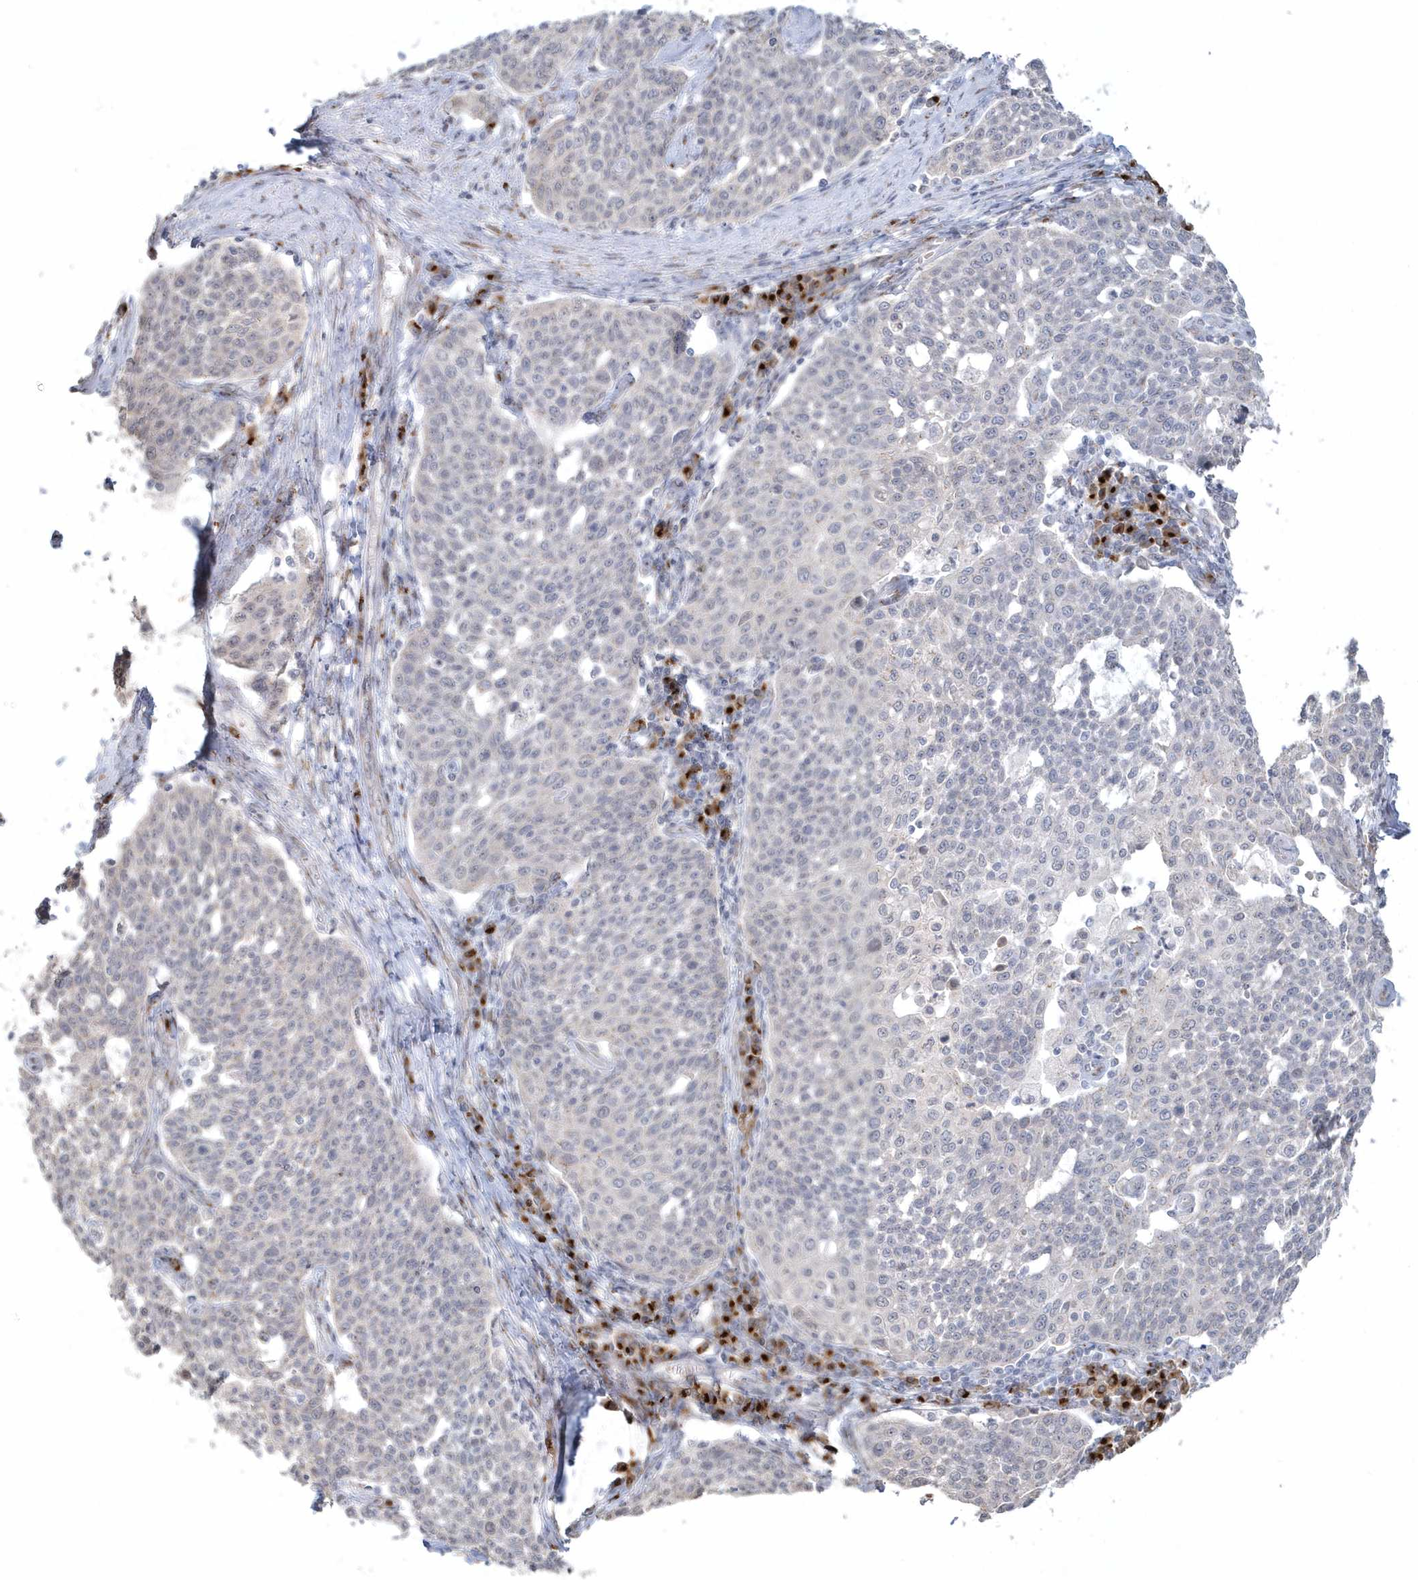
{"staining": {"intensity": "negative", "quantity": "none", "location": "none"}, "tissue": "cervical cancer", "cell_type": "Tumor cells", "image_type": "cancer", "snomed": [{"axis": "morphology", "description": "Squamous cell carcinoma, NOS"}, {"axis": "topography", "description": "Cervix"}], "caption": "Photomicrograph shows no significant protein staining in tumor cells of cervical squamous cell carcinoma.", "gene": "DHFR", "patient": {"sex": "female", "age": 34}}